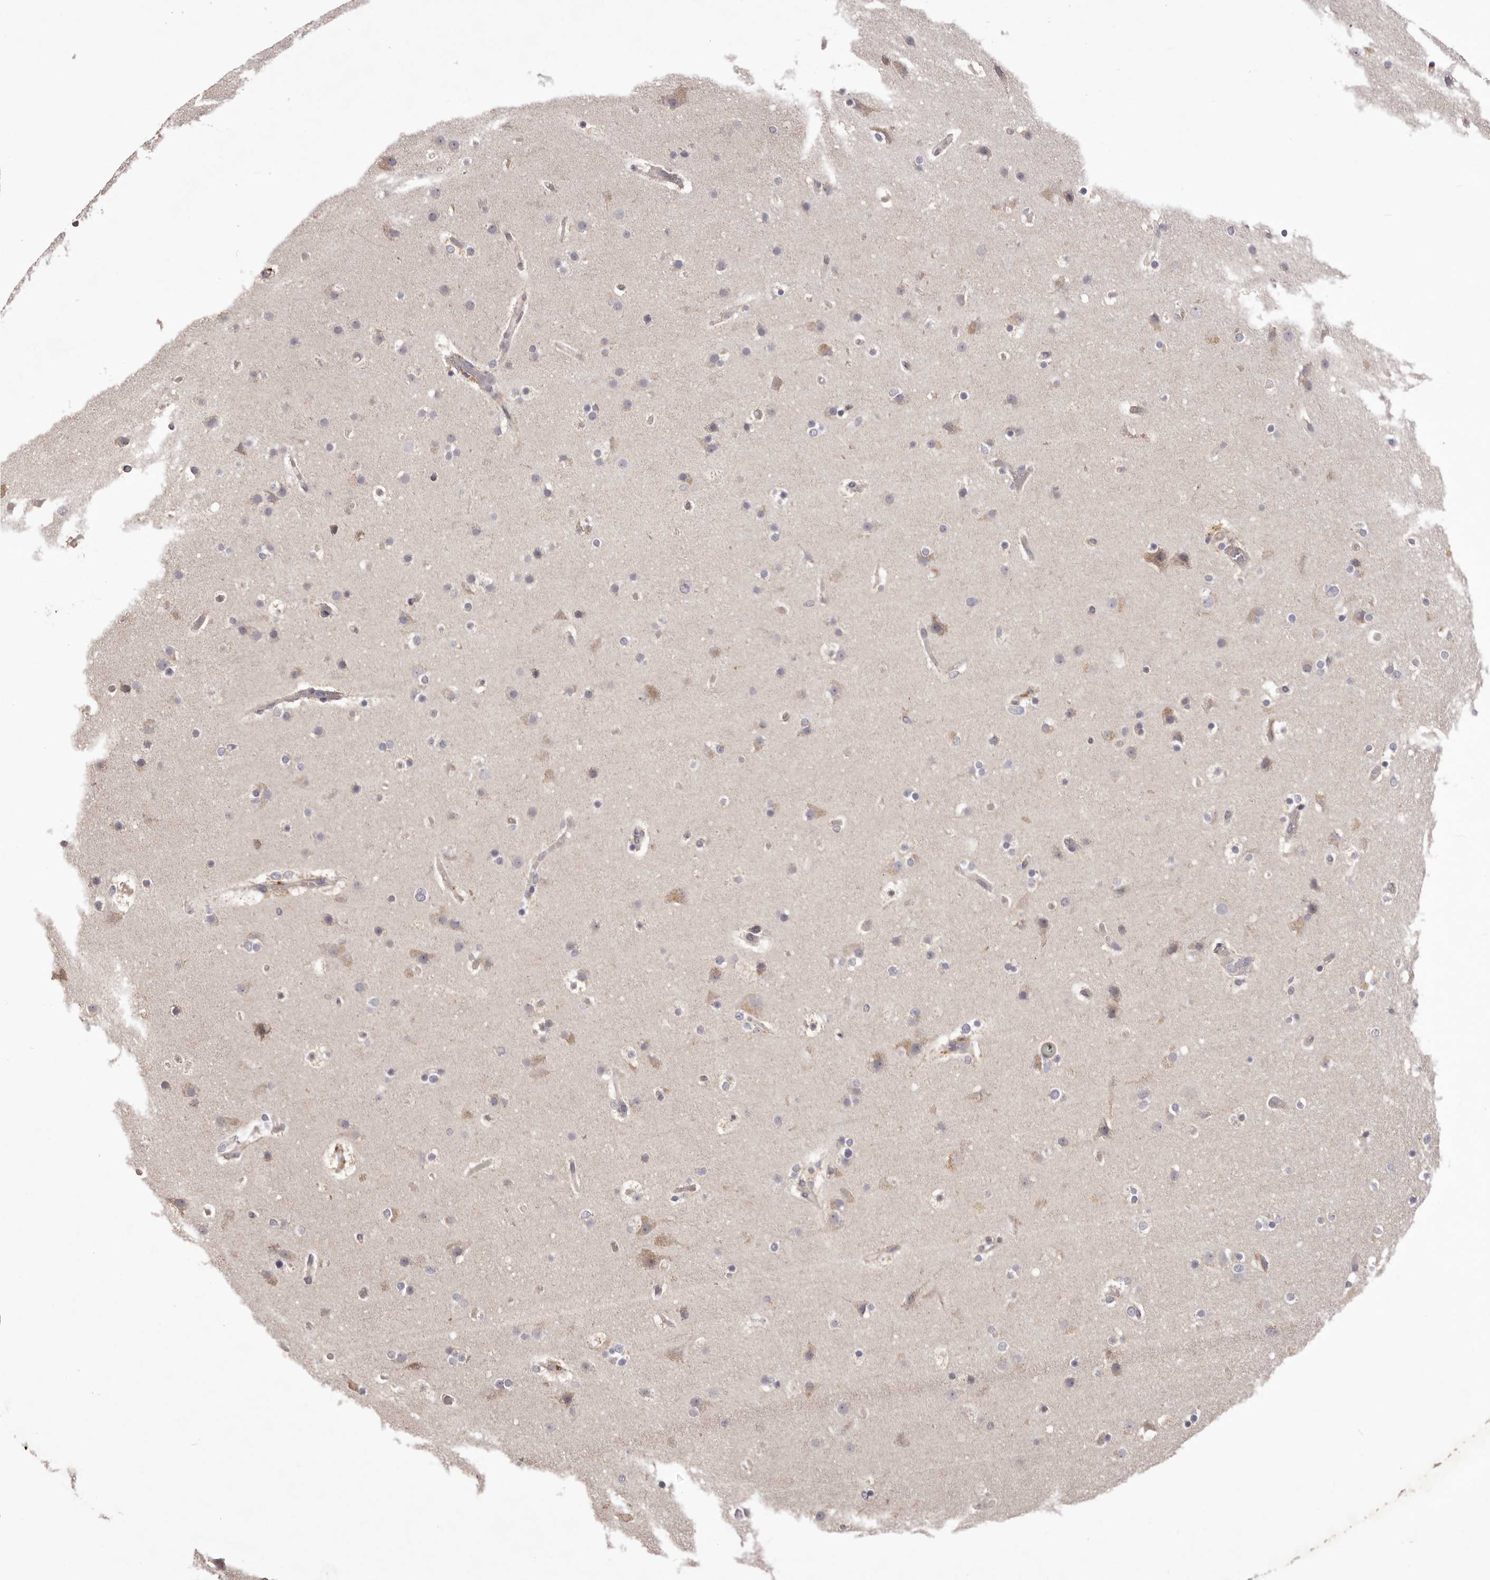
{"staining": {"intensity": "negative", "quantity": "none", "location": "none"}, "tissue": "glioma", "cell_type": "Tumor cells", "image_type": "cancer", "snomed": [{"axis": "morphology", "description": "Glioma, malignant, High grade"}, {"axis": "topography", "description": "Cerebral cortex"}], "caption": "Human glioma stained for a protein using immunohistochemistry (IHC) displays no positivity in tumor cells.", "gene": "HRH1", "patient": {"sex": "female", "age": 36}}